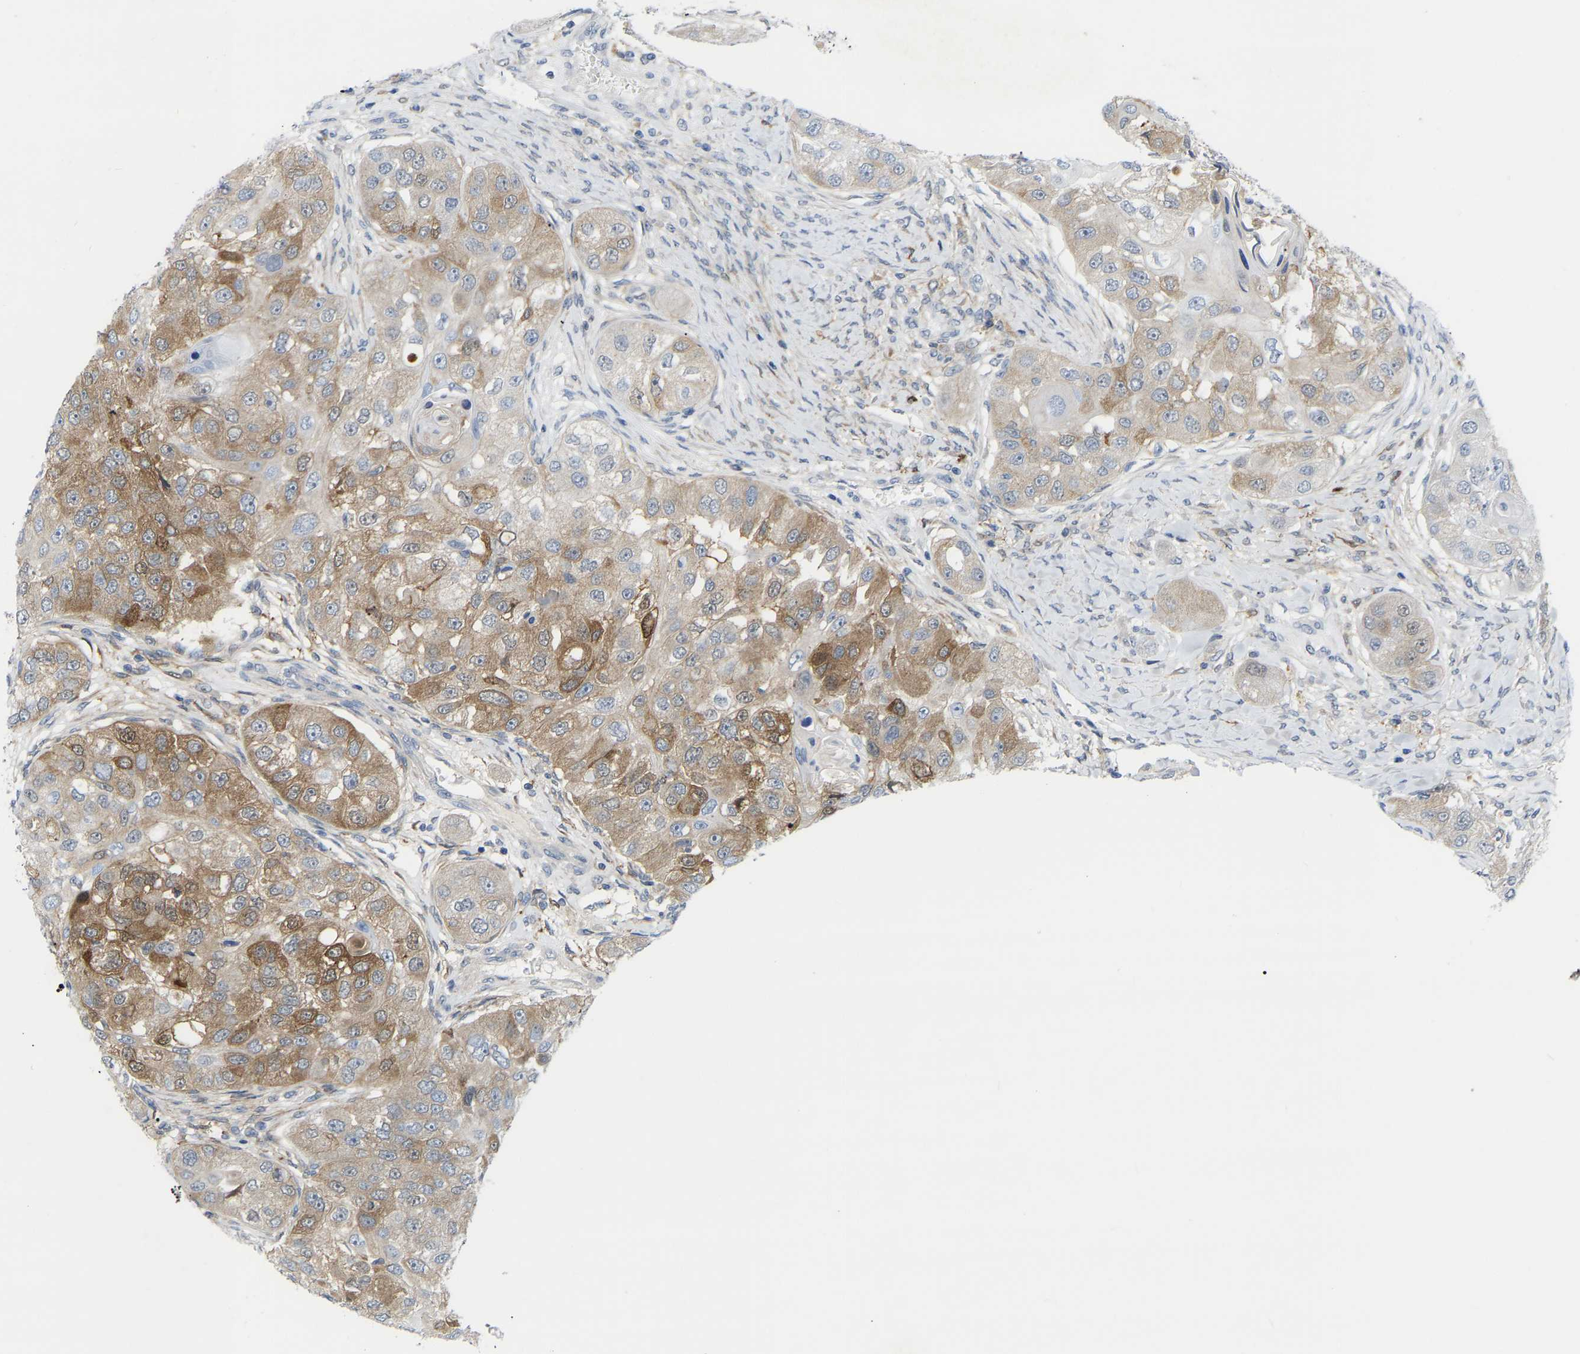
{"staining": {"intensity": "moderate", "quantity": ">75%", "location": "cytoplasmic/membranous"}, "tissue": "head and neck cancer", "cell_type": "Tumor cells", "image_type": "cancer", "snomed": [{"axis": "morphology", "description": "Normal tissue, NOS"}, {"axis": "morphology", "description": "Squamous cell carcinoma, NOS"}, {"axis": "topography", "description": "Skeletal muscle"}, {"axis": "topography", "description": "Head-Neck"}], "caption": "A histopathology image of head and neck squamous cell carcinoma stained for a protein exhibits moderate cytoplasmic/membranous brown staining in tumor cells.", "gene": "ABTB2", "patient": {"sex": "male", "age": 51}}